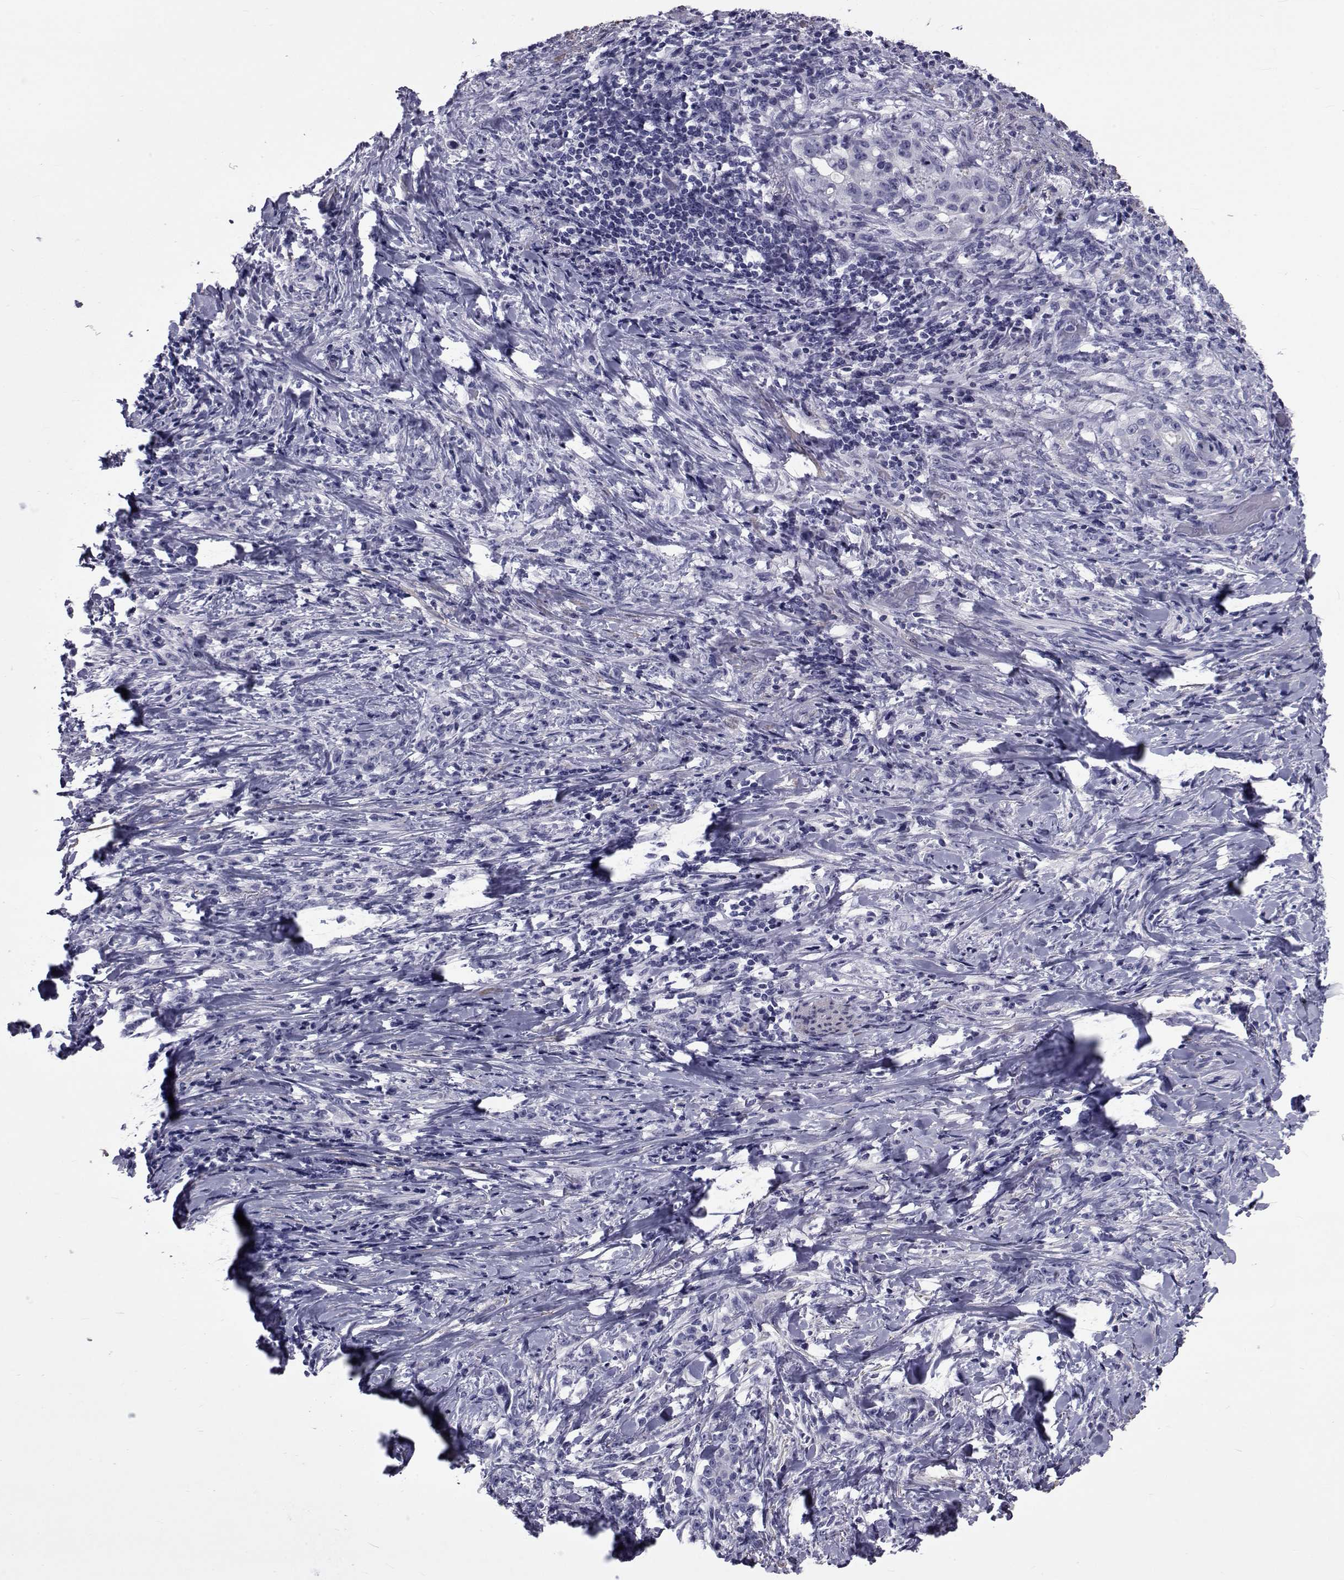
{"staining": {"intensity": "negative", "quantity": "none", "location": "none"}, "tissue": "stomach cancer", "cell_type": "Tumor cells", "image_type": "cancer", "snomed": [{"axis": "morphology", "description": "Adenocarcinoma, NOS"}, {"axis": "topography", "description": "Stomach, lower"}], "caption": "This is an immunohistochemistry micrograph of stomach cancer. There is no positivity in tumor cells.", "gene": "GKAP1", "patient": {"sex": "male", "age": 88}}